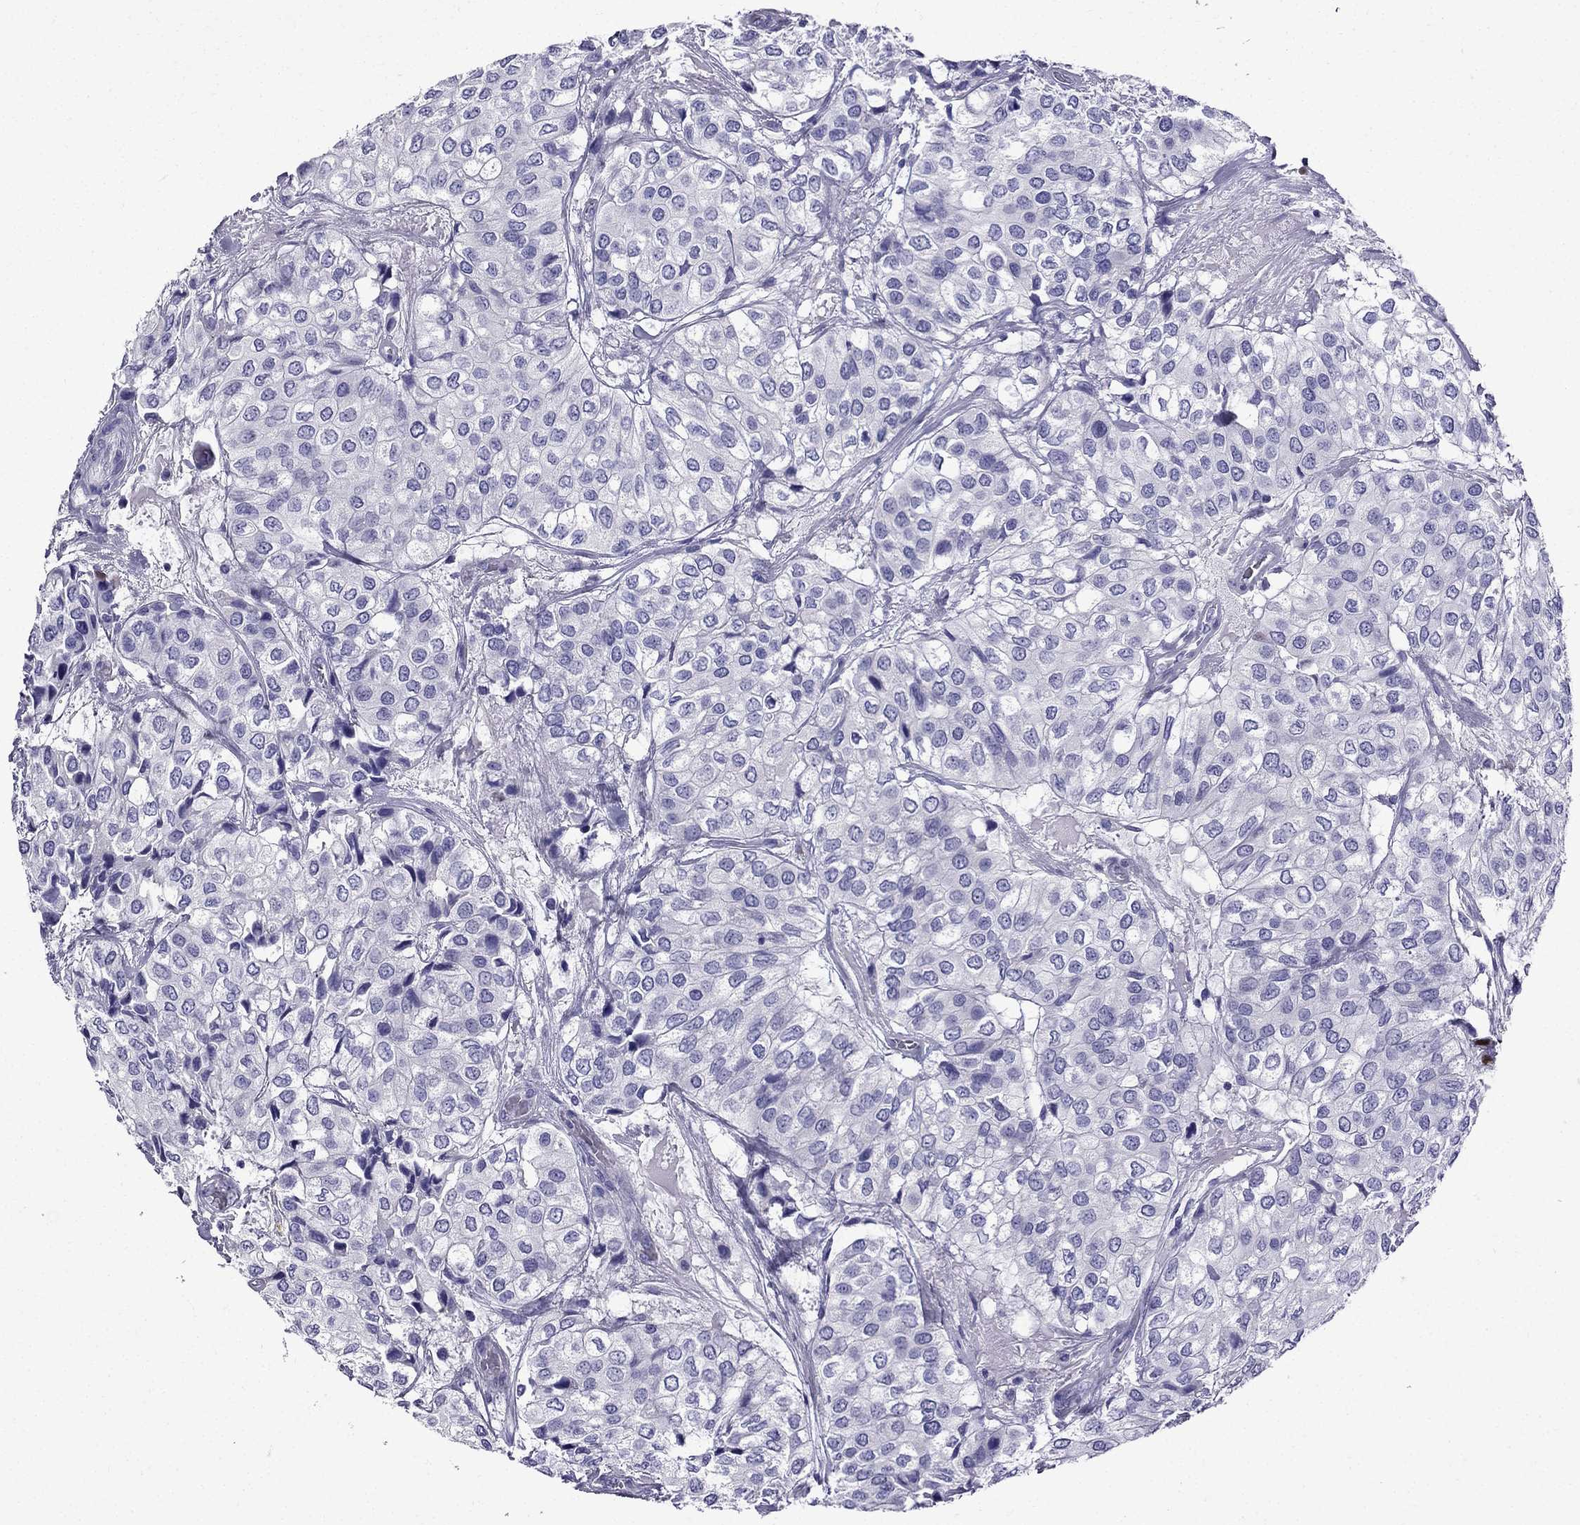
{"staining": {"intensity": "negative", "quantity": "none", "location": "none"}, "tissue": "urothelial cancer", "cell_type": "Tumor cells", "image_type": "cancer", "snomed": [{"axis": "morphology", "description": "Urothelial carcinoma, High grade"}, {"axis": "topography", "description": "Urinary bladder"}], "caption": "There is no significant expression in tumor cells of urothelial cancer. (Stains: DAB immunohistochemistry with hematoxylin counter stain, Microscopy: brightfield microscopy at high magnification).", "gene": "ERC2", "patient": {"sex": "male", "age": 73}}